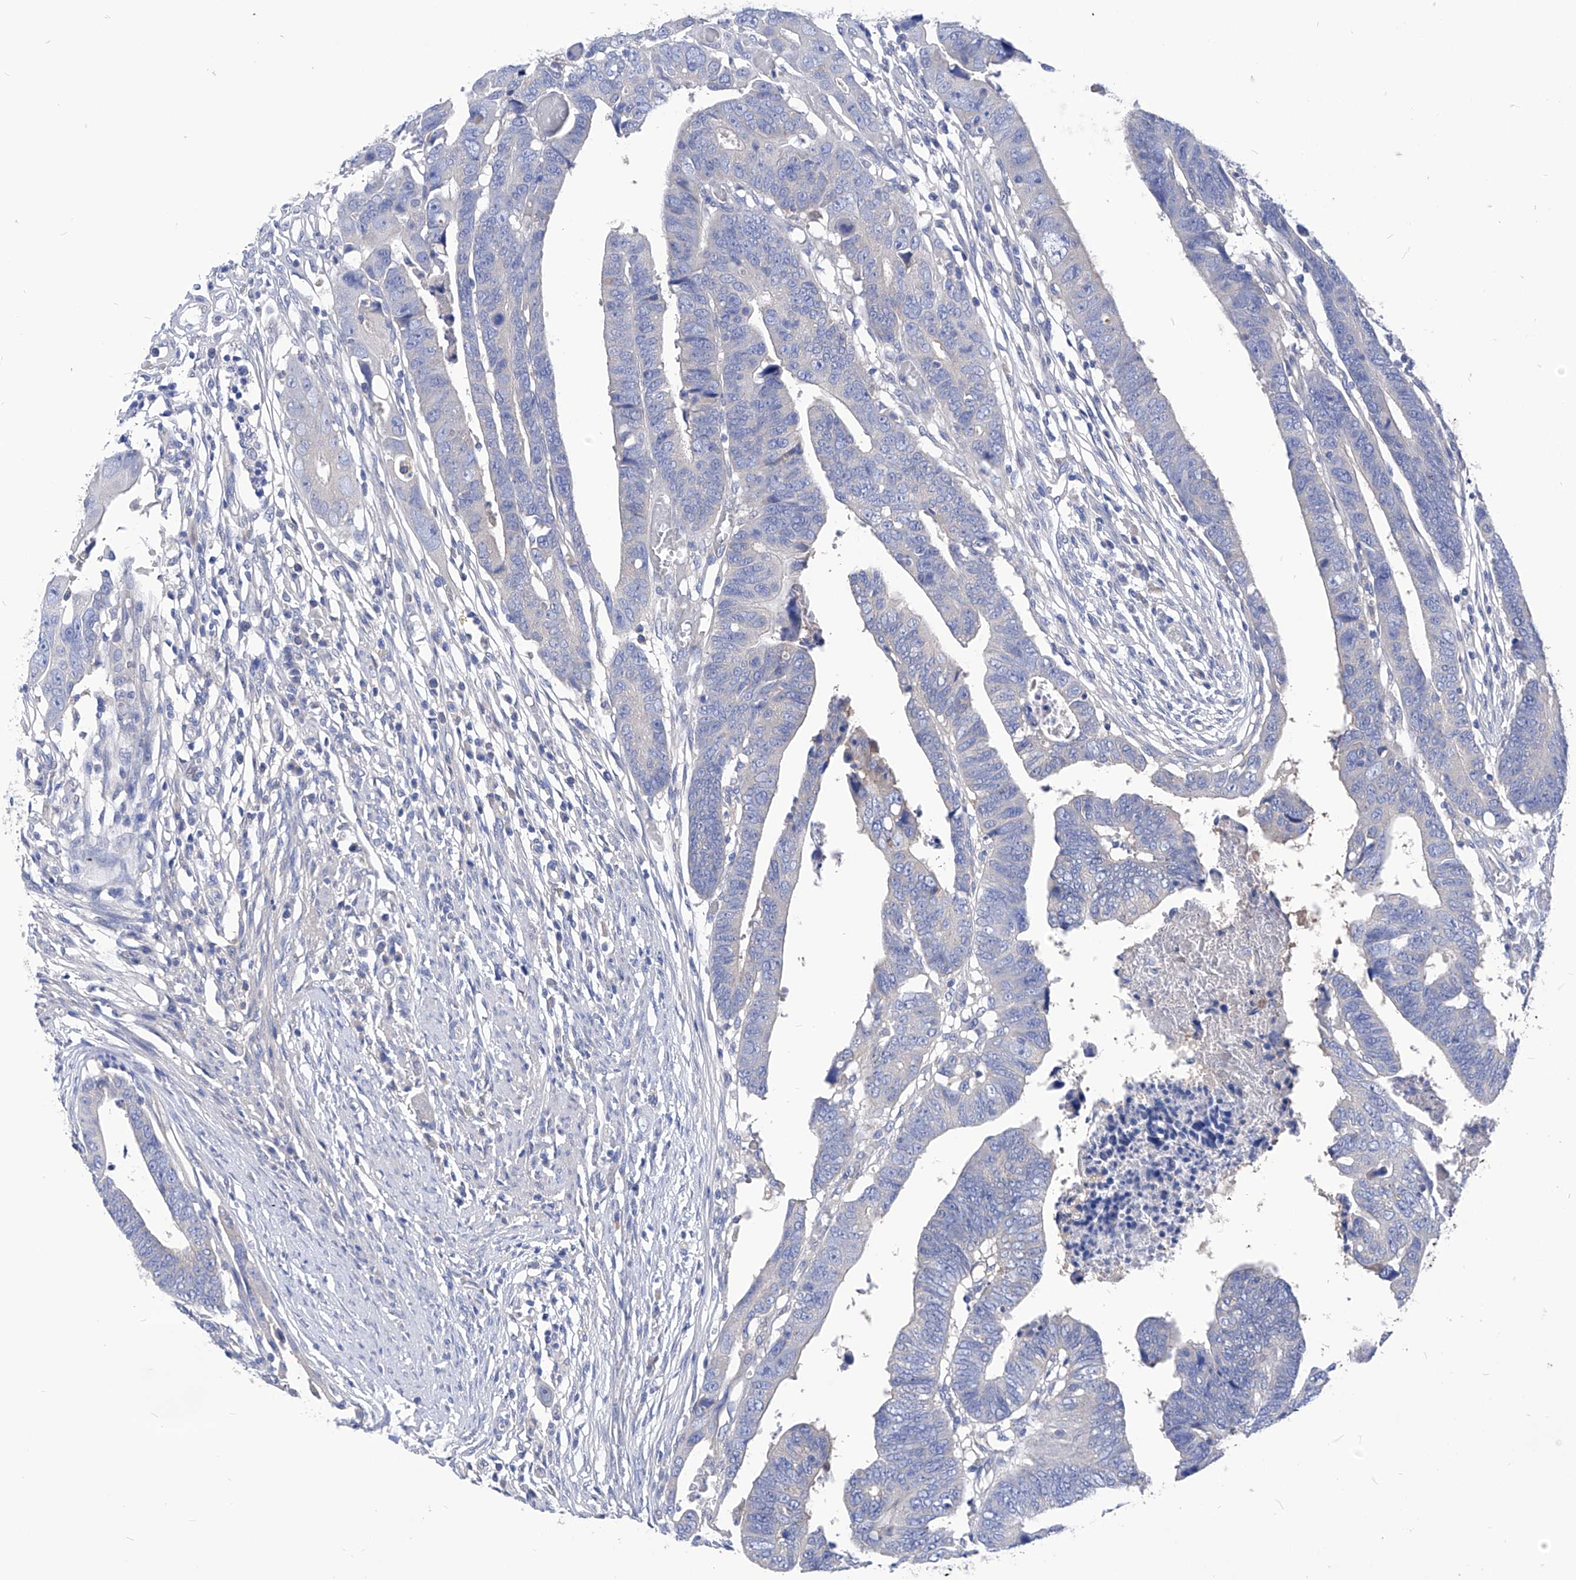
{"staining": {"intensity": "negative", "quantity": "none", "location": "none"}, "tissue": "colorectal cancer", "cell_type": "Tumor cells", "image_type": "cancer", "snomed": [{"axis": "morphology", "description": "Adenocarcinoma, NOS"}, {"axis": "topography", "description": "Rectum"}], "caption": "Micrograph shows no protein positivity in tumor cells of adenocarcinoma (colorectal) tissue. (Immunohistochemistry (ihc), brightfield microscopy, high magnification).", "gene": "XPNPEP1", "patient": {"sex": "female", "age": 65}}